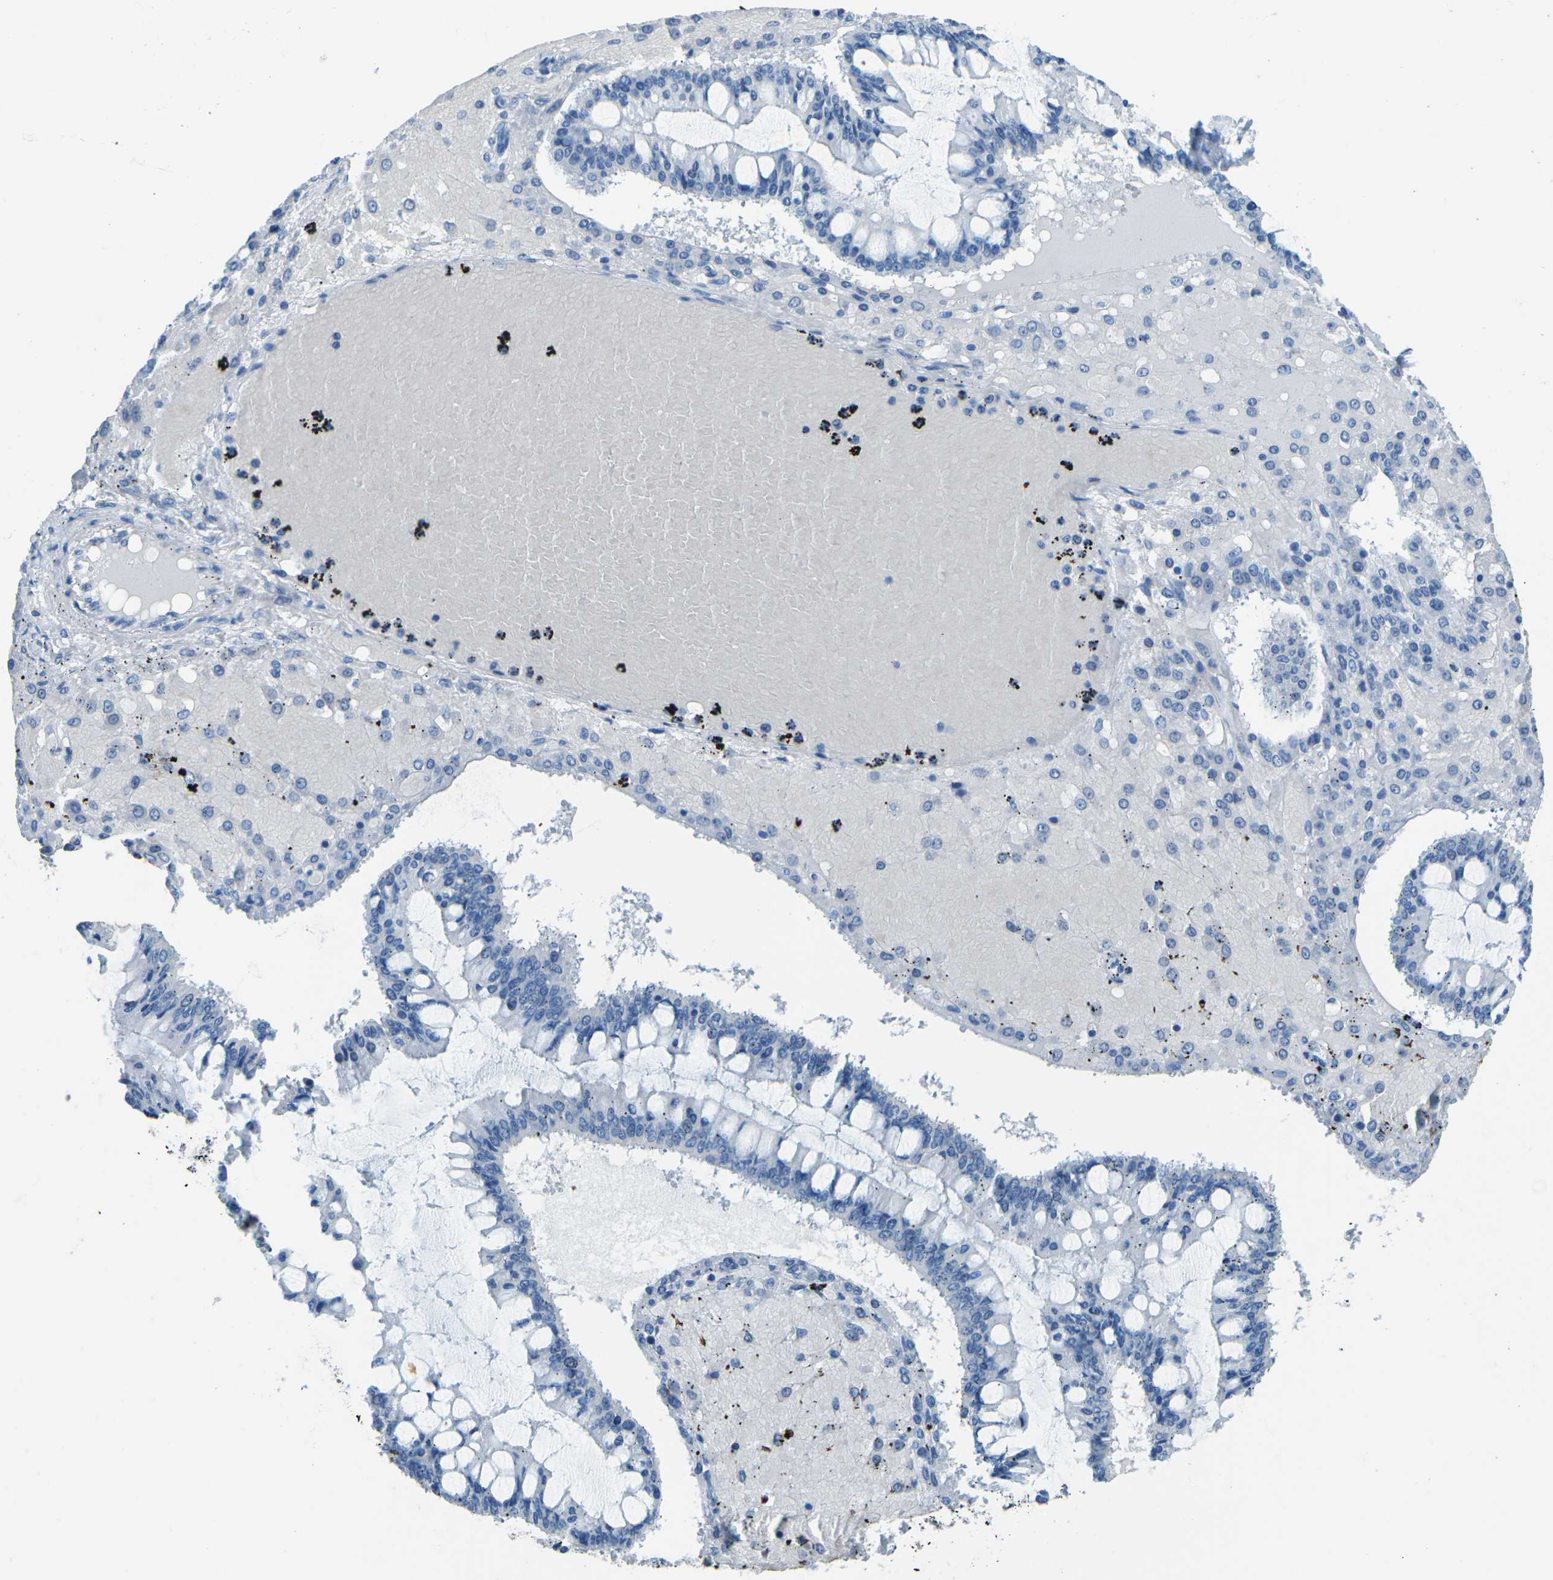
{"staining": {"intensity": "negative", "quantity": "none", "location": "none"}, "tissue": "ovarian cancer", "cell_type": "Tumor cells", "image_type": "cancer", "snomed": [{"axis": "morphology", "description": "Cystadenocarcinoma, mucinous, NOS"}, {"axis": "topography", "description": "Ovary"}], "caption": "IHC micrograph of human ovarian cancer (mucinous cystadenocarcinoma) stained for a protein (brown), which displays no expression in tumor cells.", "gene": "MYH8", "patient": {"sex": "female", "age": 73}}